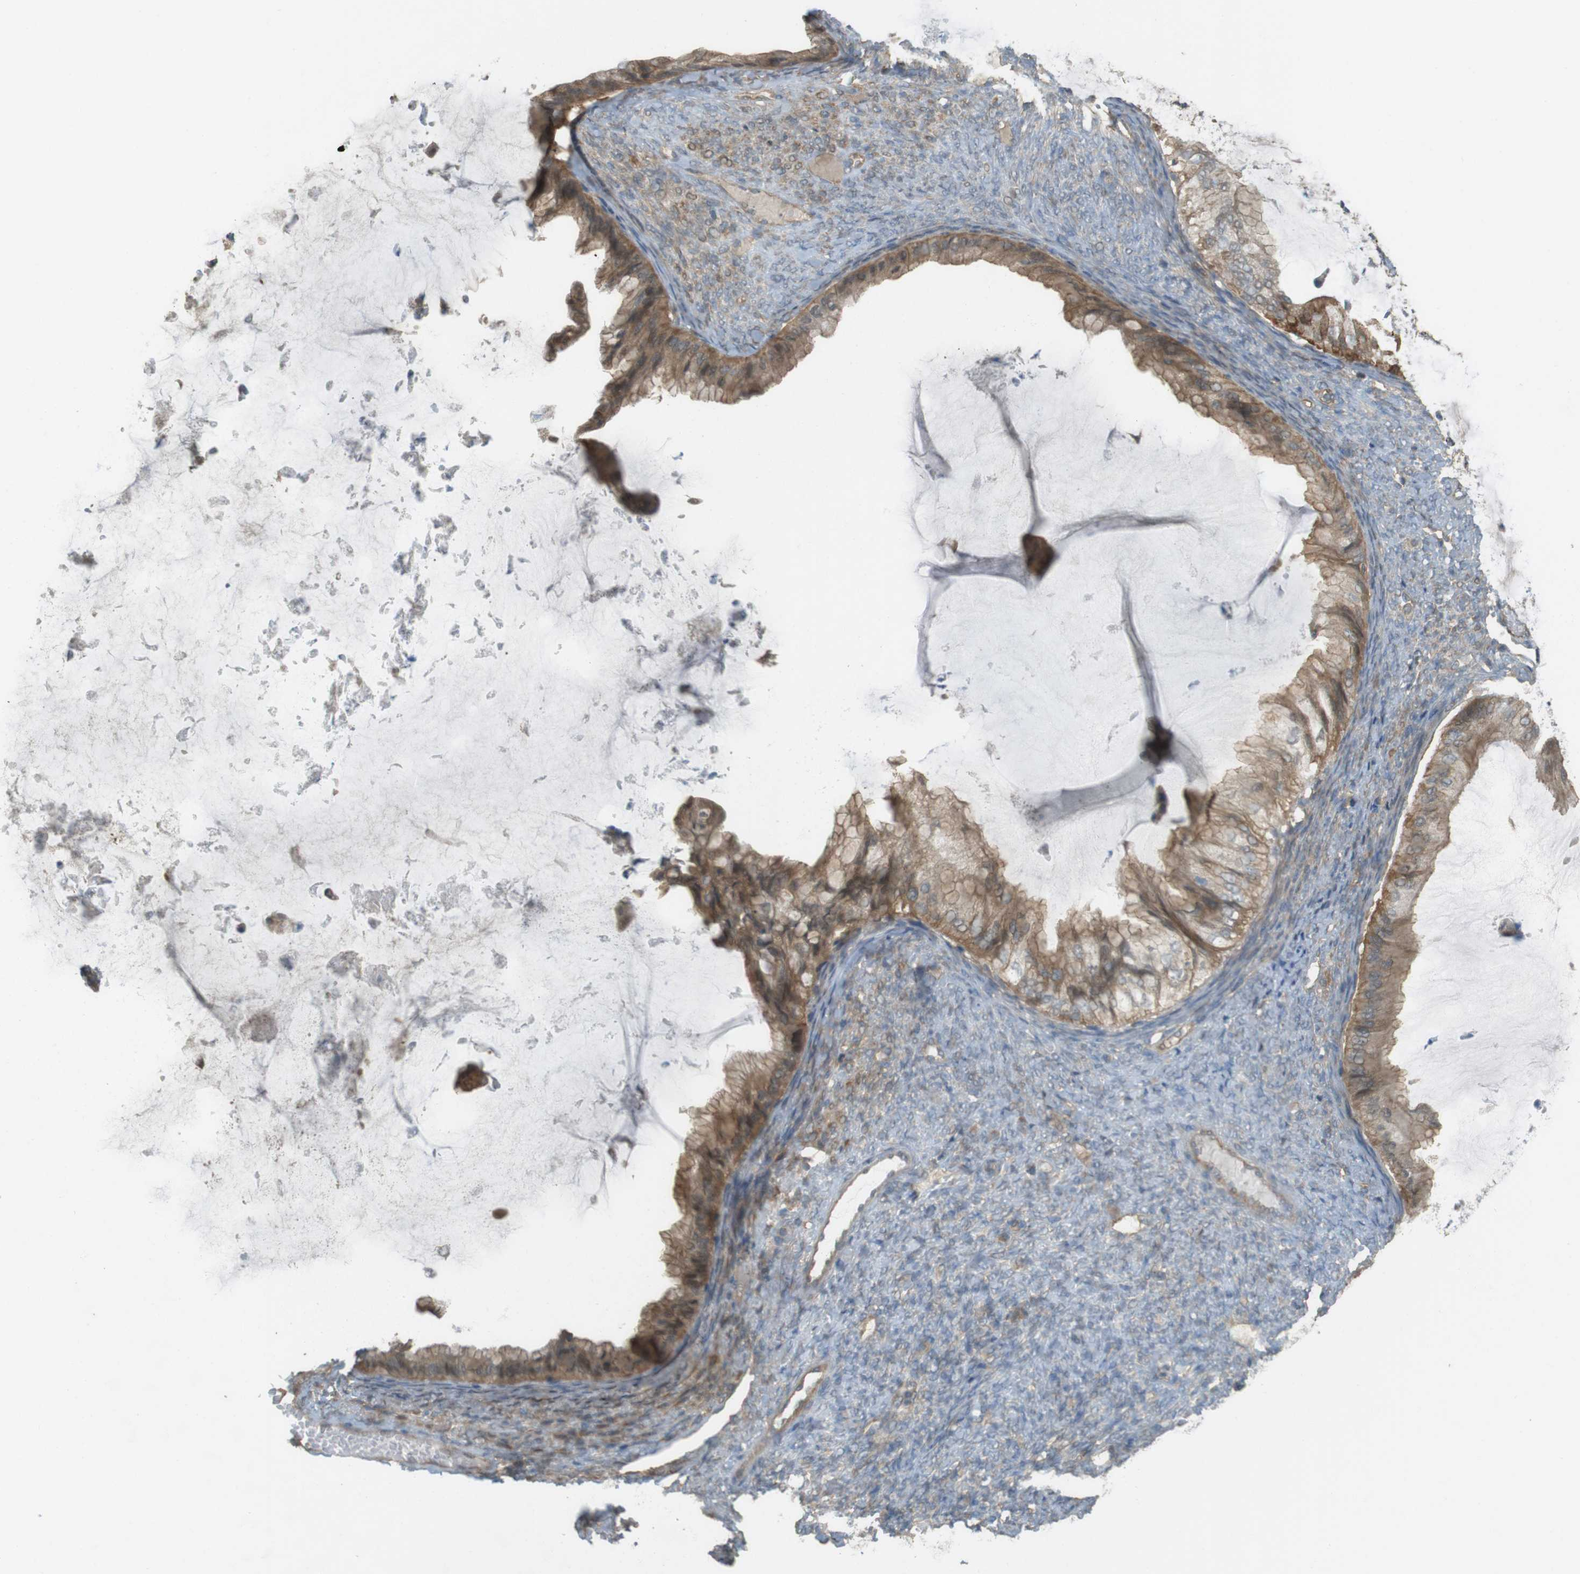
{"staining": {"intensity": "moderate", "quantity": ">75%", "location": "cytoplasmic/membranous"}, "tissue": "ovarian cancer", "cell_type": "Tumor cells", "image_type": "cancer", "snomed": [{"axis": "morphology", "description": "Cystadenocarcinoma, mucinous, NOS"}, {"axis": "topography", "description": "Ovary"}], "caption": "Human ovarian cancer (mucinous cystadenocarcinoma) stained for a protein (brown) demonstrates moderate cytoplasmic/membranous positive expression in approximately >75% of tumor cells.", "gene": "ZDHHC20", "patient": {"sex": "female", "age": 61}}